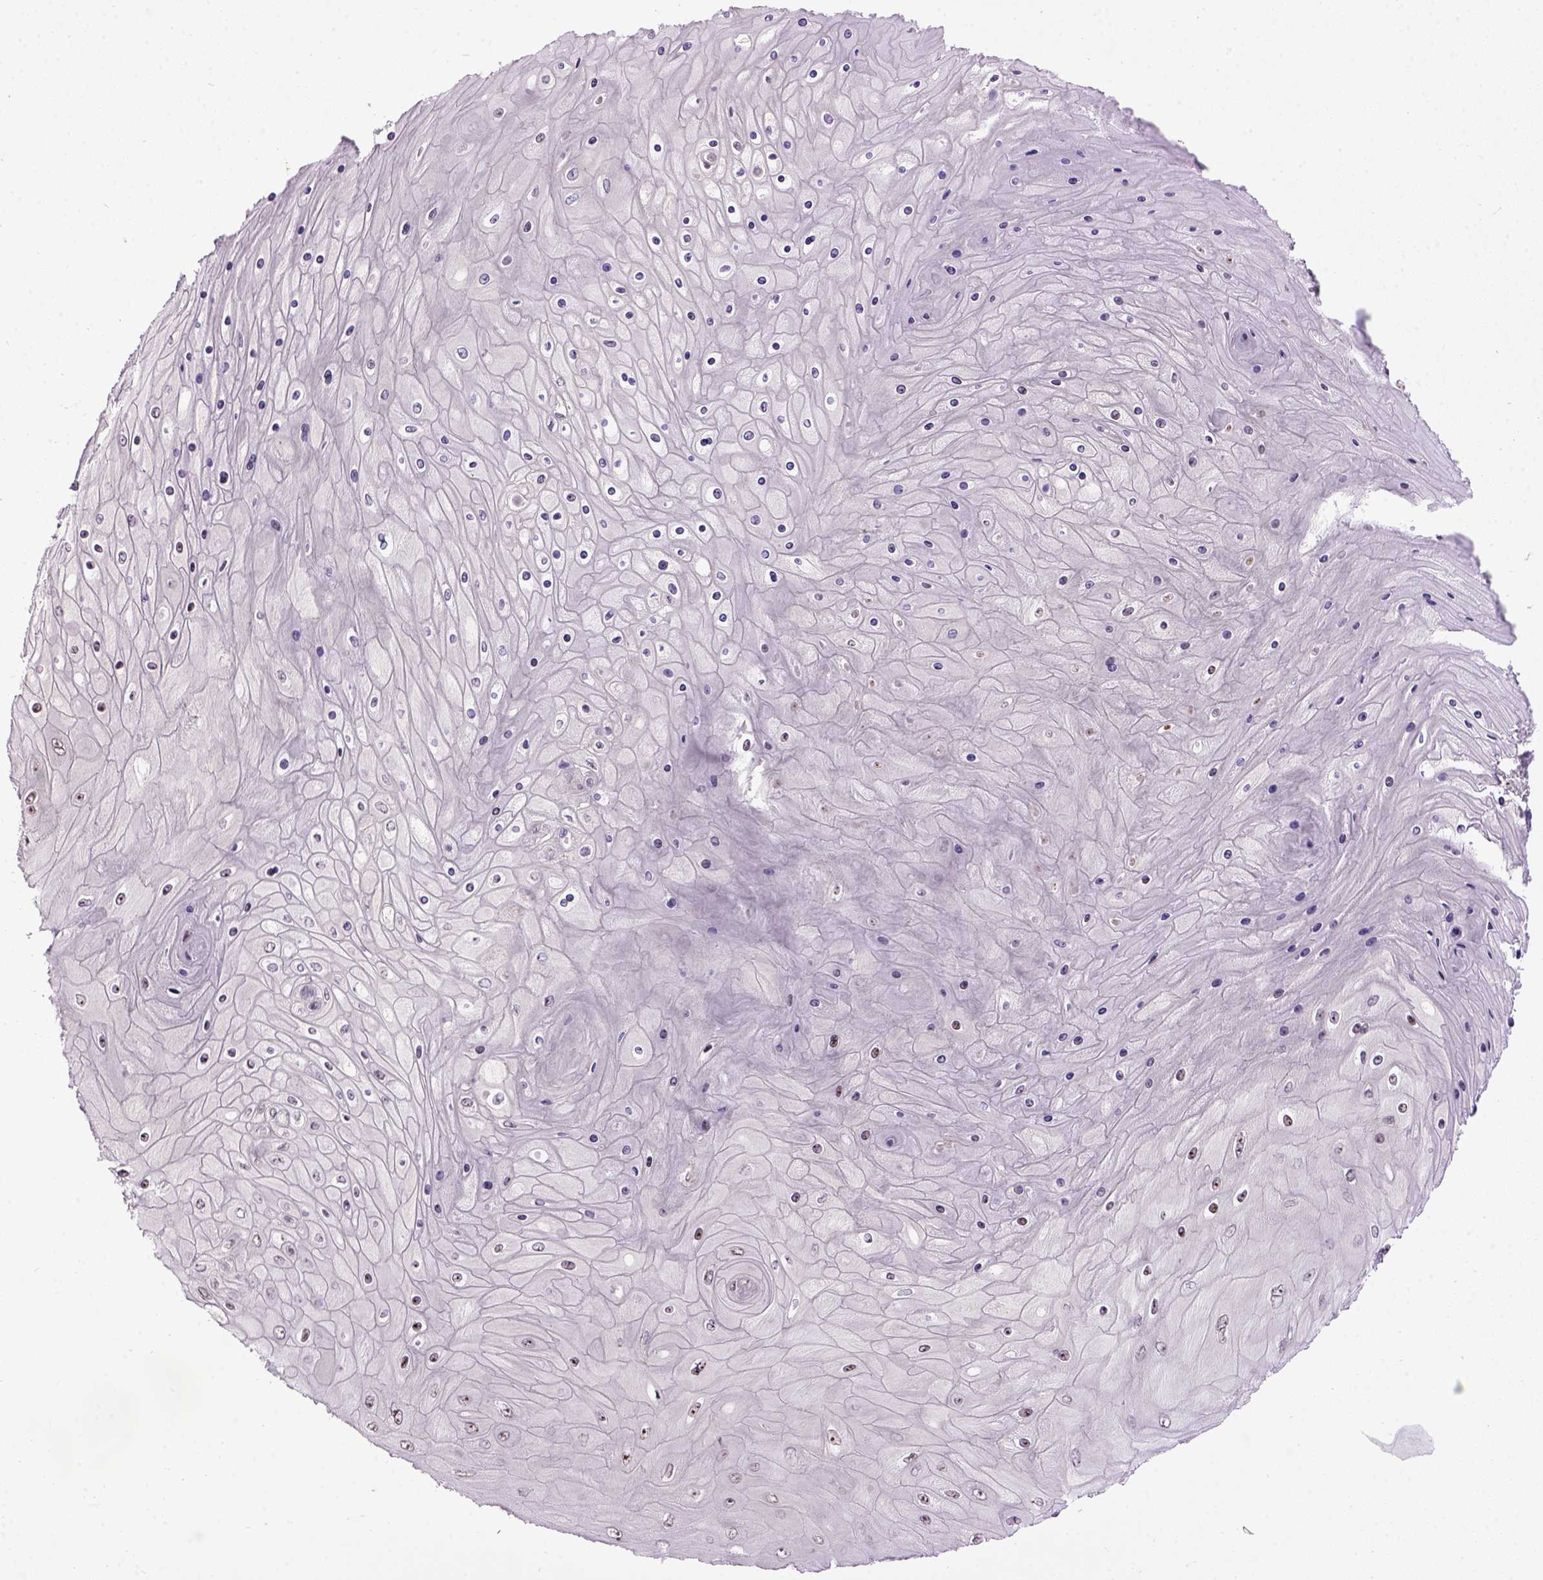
{"staining": {"intensity": "moderate", "quantity": "<25%", "location": "nuclear"}, "tissue": "skin cancer", "cell_type": "Tumor cells", "image_type": "cancer", "snomed": [{"axis": "morphology", "description": "Squamous cell carcinoma, NOS"}, {"axis": "topography", "description": "Skin"}], "caption": "Immunohistochemical staining of squamous cell carcinoma (skin) exhibits low levels of moderate nuclear expression in approximately <25% of tumor cells.", "gene": "RAB43", "patient": {"sex": "male", "age": 62}}